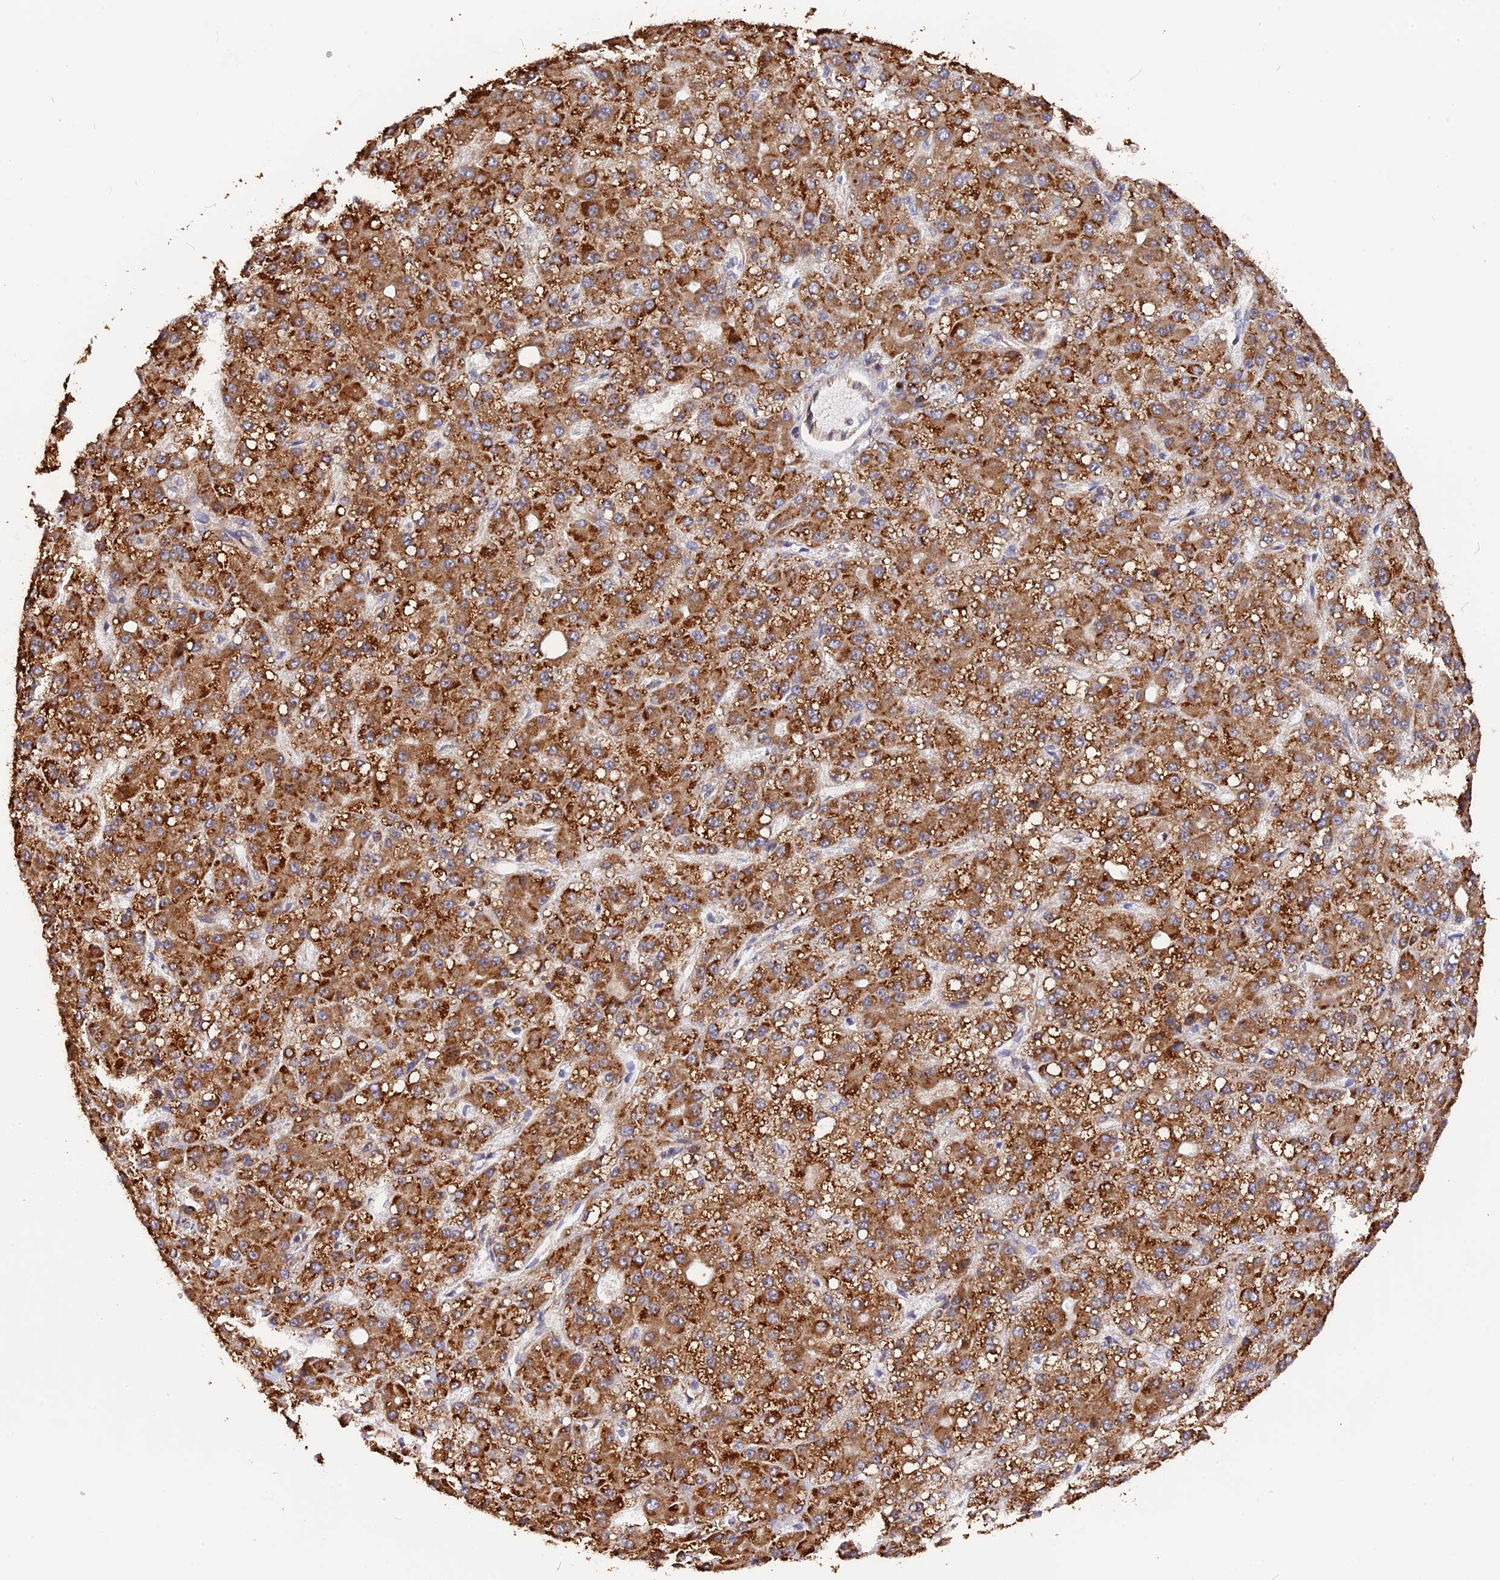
{"staining": {"intensity": "moderate", "quantity": ">75%", "location": "cytoplasmic/membranous"}, "tissue": "liver cancer", "cell_type": "Tumor cells", "image_type": "cancer", "snomed": [{"axis": "morphology", "description": "Carcinoma, Hepatocellular, NOS"}, {"axis": "topography", "description": "Liver"}], "caption": "Liver cancer stained with a brown dye displays moderate cytoplasmic/membranous positive staining in approximately >75% of tumor cells.", "gene": "GNPTAB", "patient": {"sex": "male", "age": 67}}